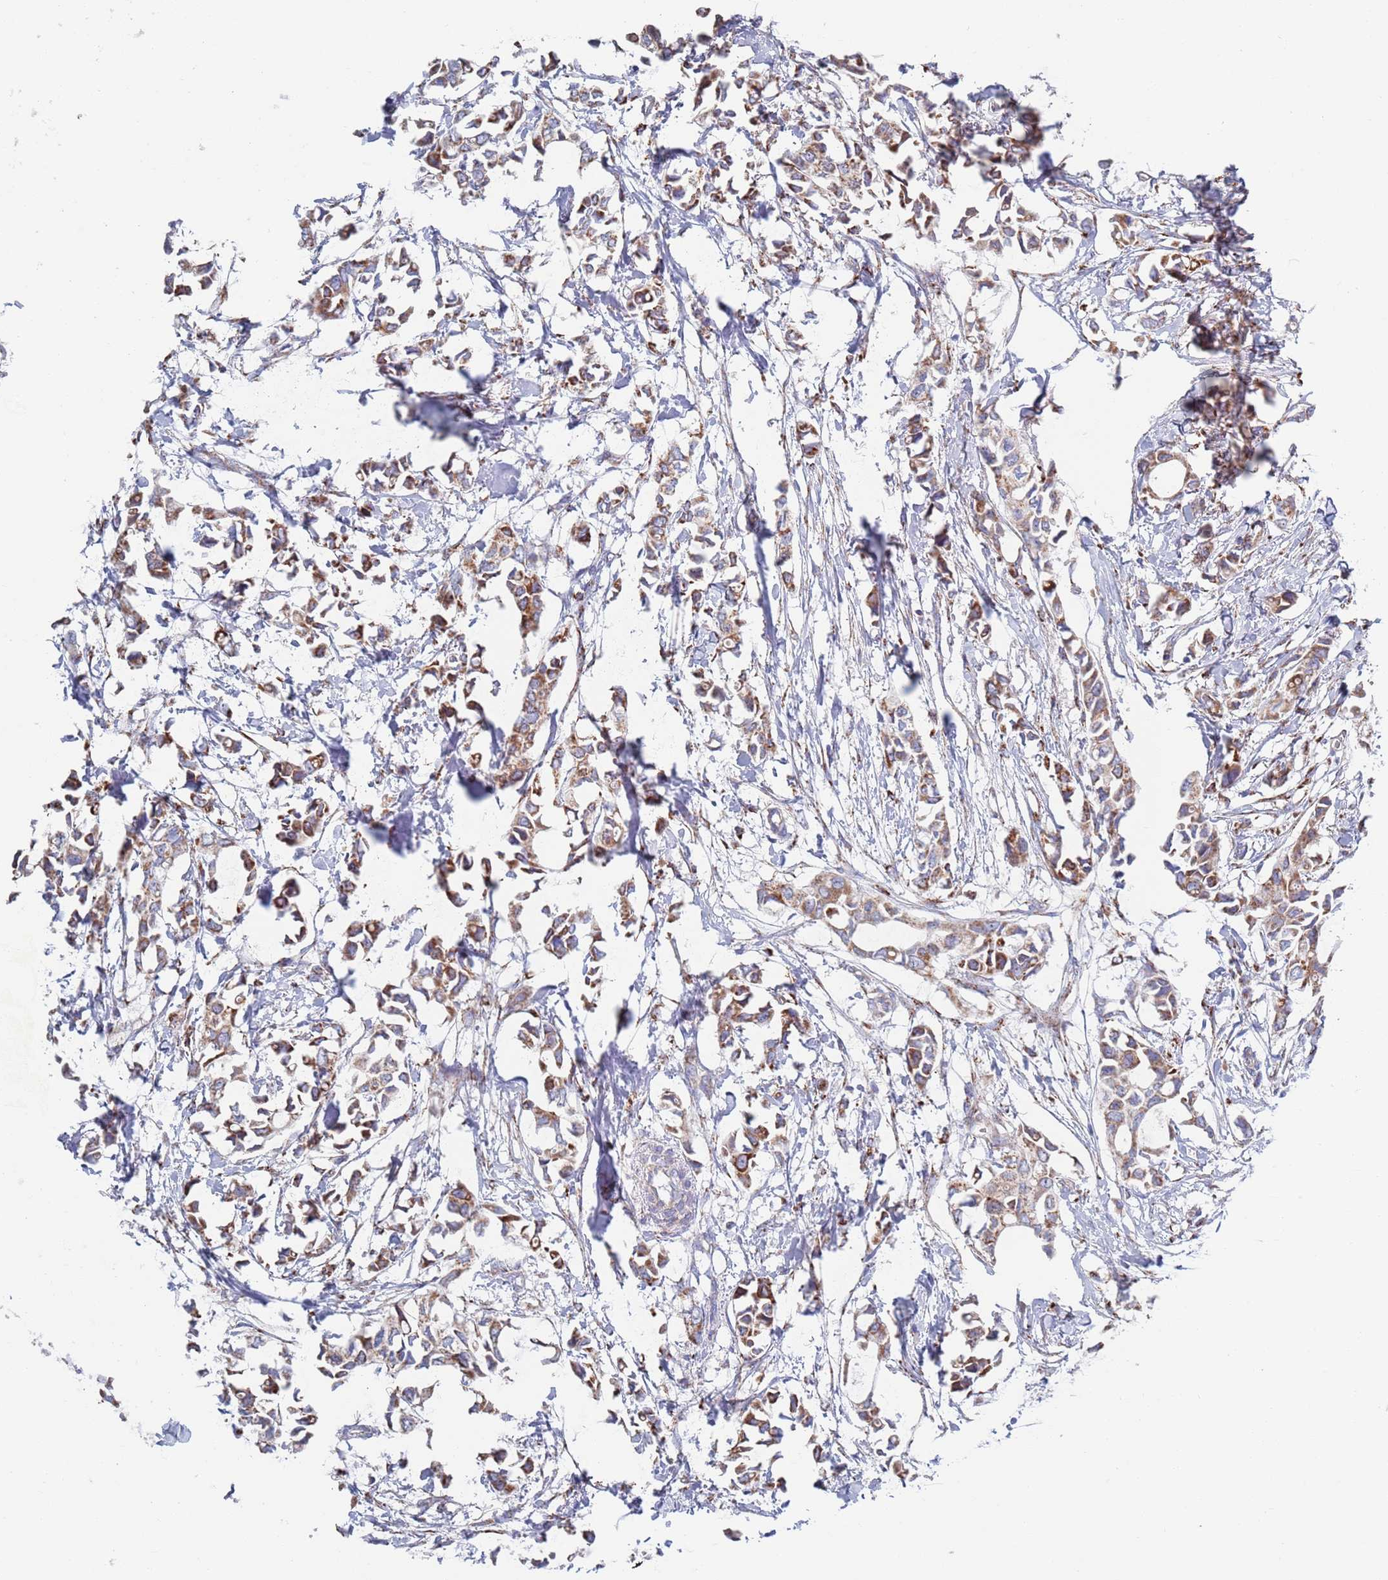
{"staining": {"intensity": "moderate", "quantity": ">75%", "location": "cytoplasmic/membranous"}, "tissue": "breast cancer", "cell_type": "Tumor cells", "image_type": "cancer", "snomed": [{"axis": "morphology", "description": "Duct carcinoma"}, {"axis": "topography", "description": "Breast"}], "caption": "Immunohistochemistry (IHC) of human breast cancer (invasive ductal carcinoma) exhibits medium levels of moderate cytoplasmic/membranous staining in approximately >75% of tumor cells. (brown staining indicates protein expression, while blue staining denotes nuclei).", "gene": "CHCHD6", "patient": {"sex": "female", "age": 41}}